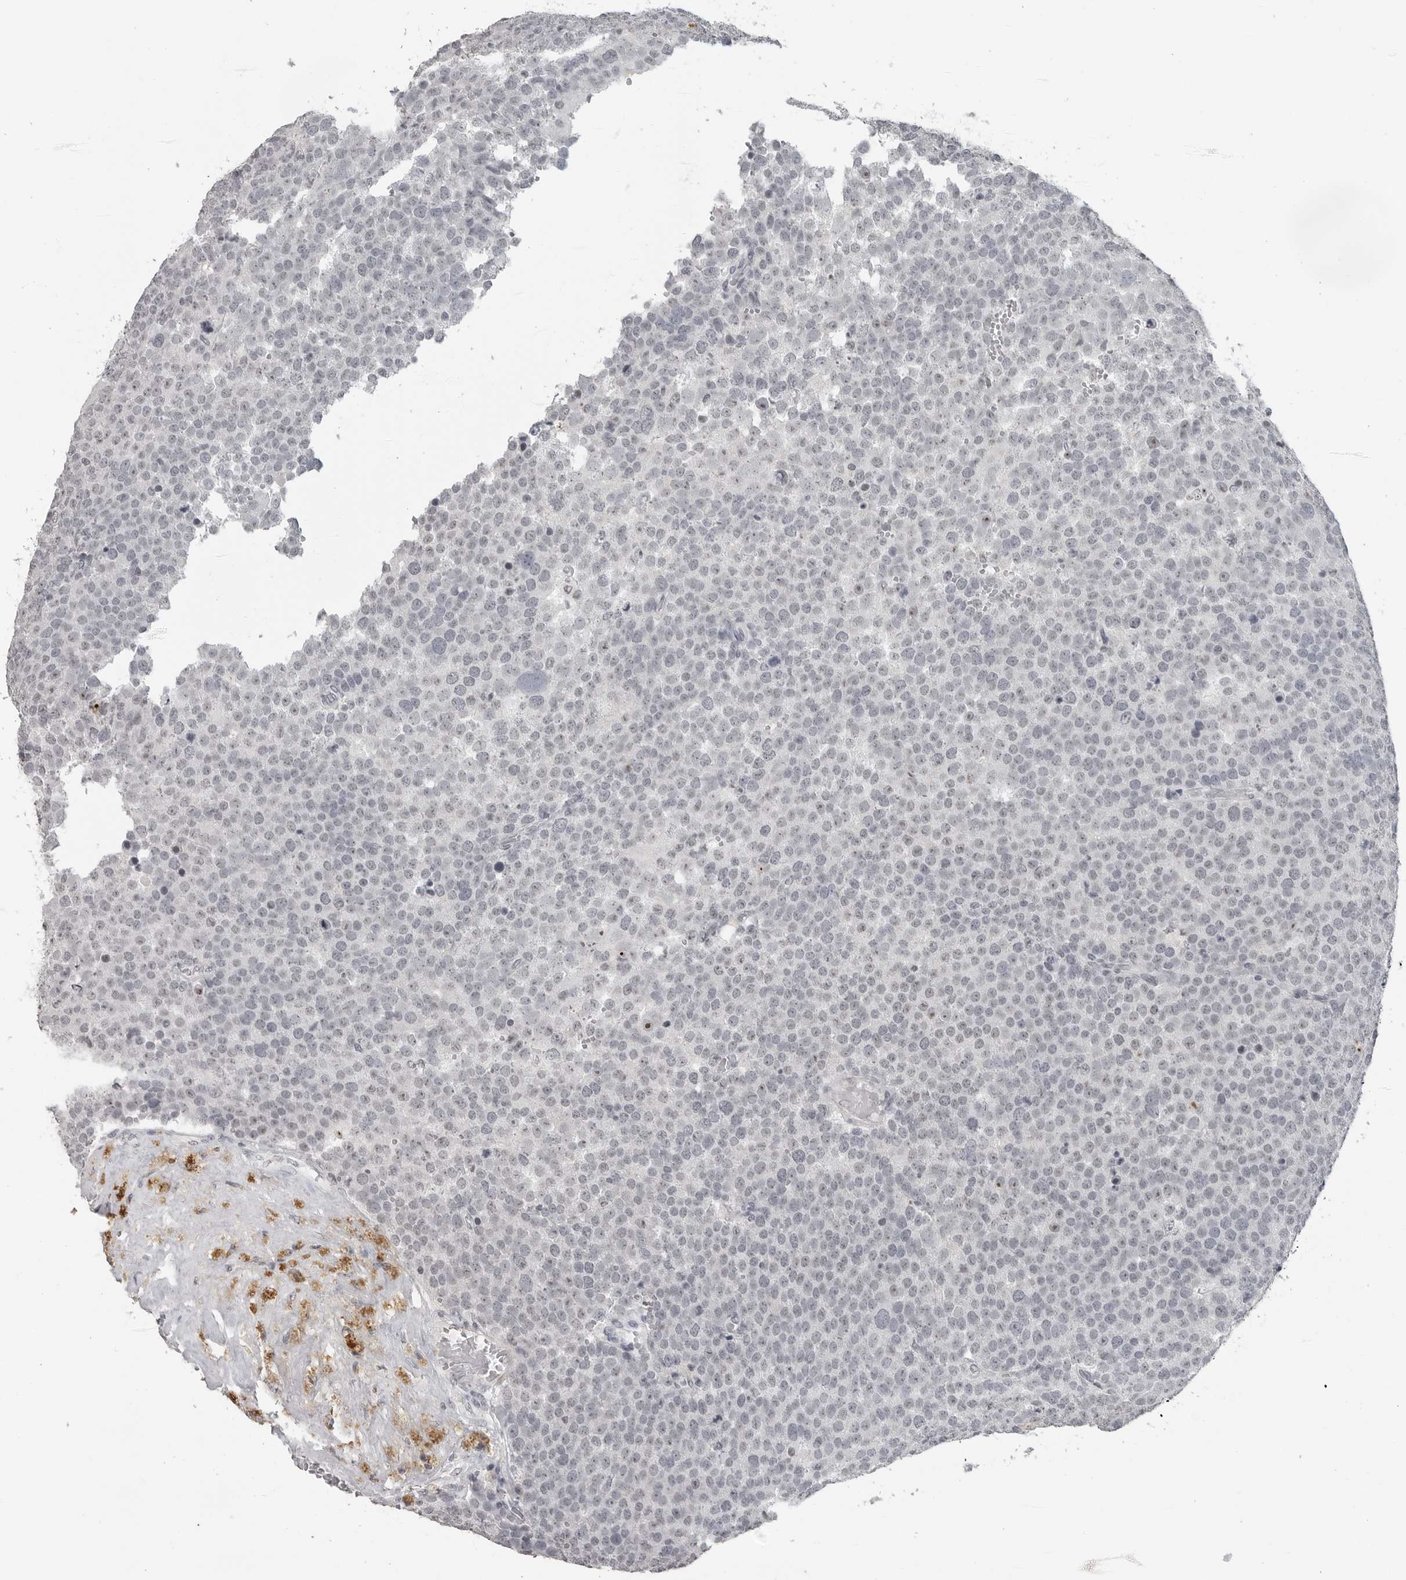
{"staining": {"intensity": "negative", "quantity": "none", "location": "none"}, "tissue": "testis cancer", "cell_type": "Tumor cells", "image_type": "cancer", "snomed": [{"axis": "morphology", "description": "Seminoma, NOS"}, {"axis": "topography", "description": "Testis"}], "caption": "There is no significant expression in tumor cells of testis cancer (seminoma).", "gene": "DDX54", "patient": {"sex": "male", "age": 71}}